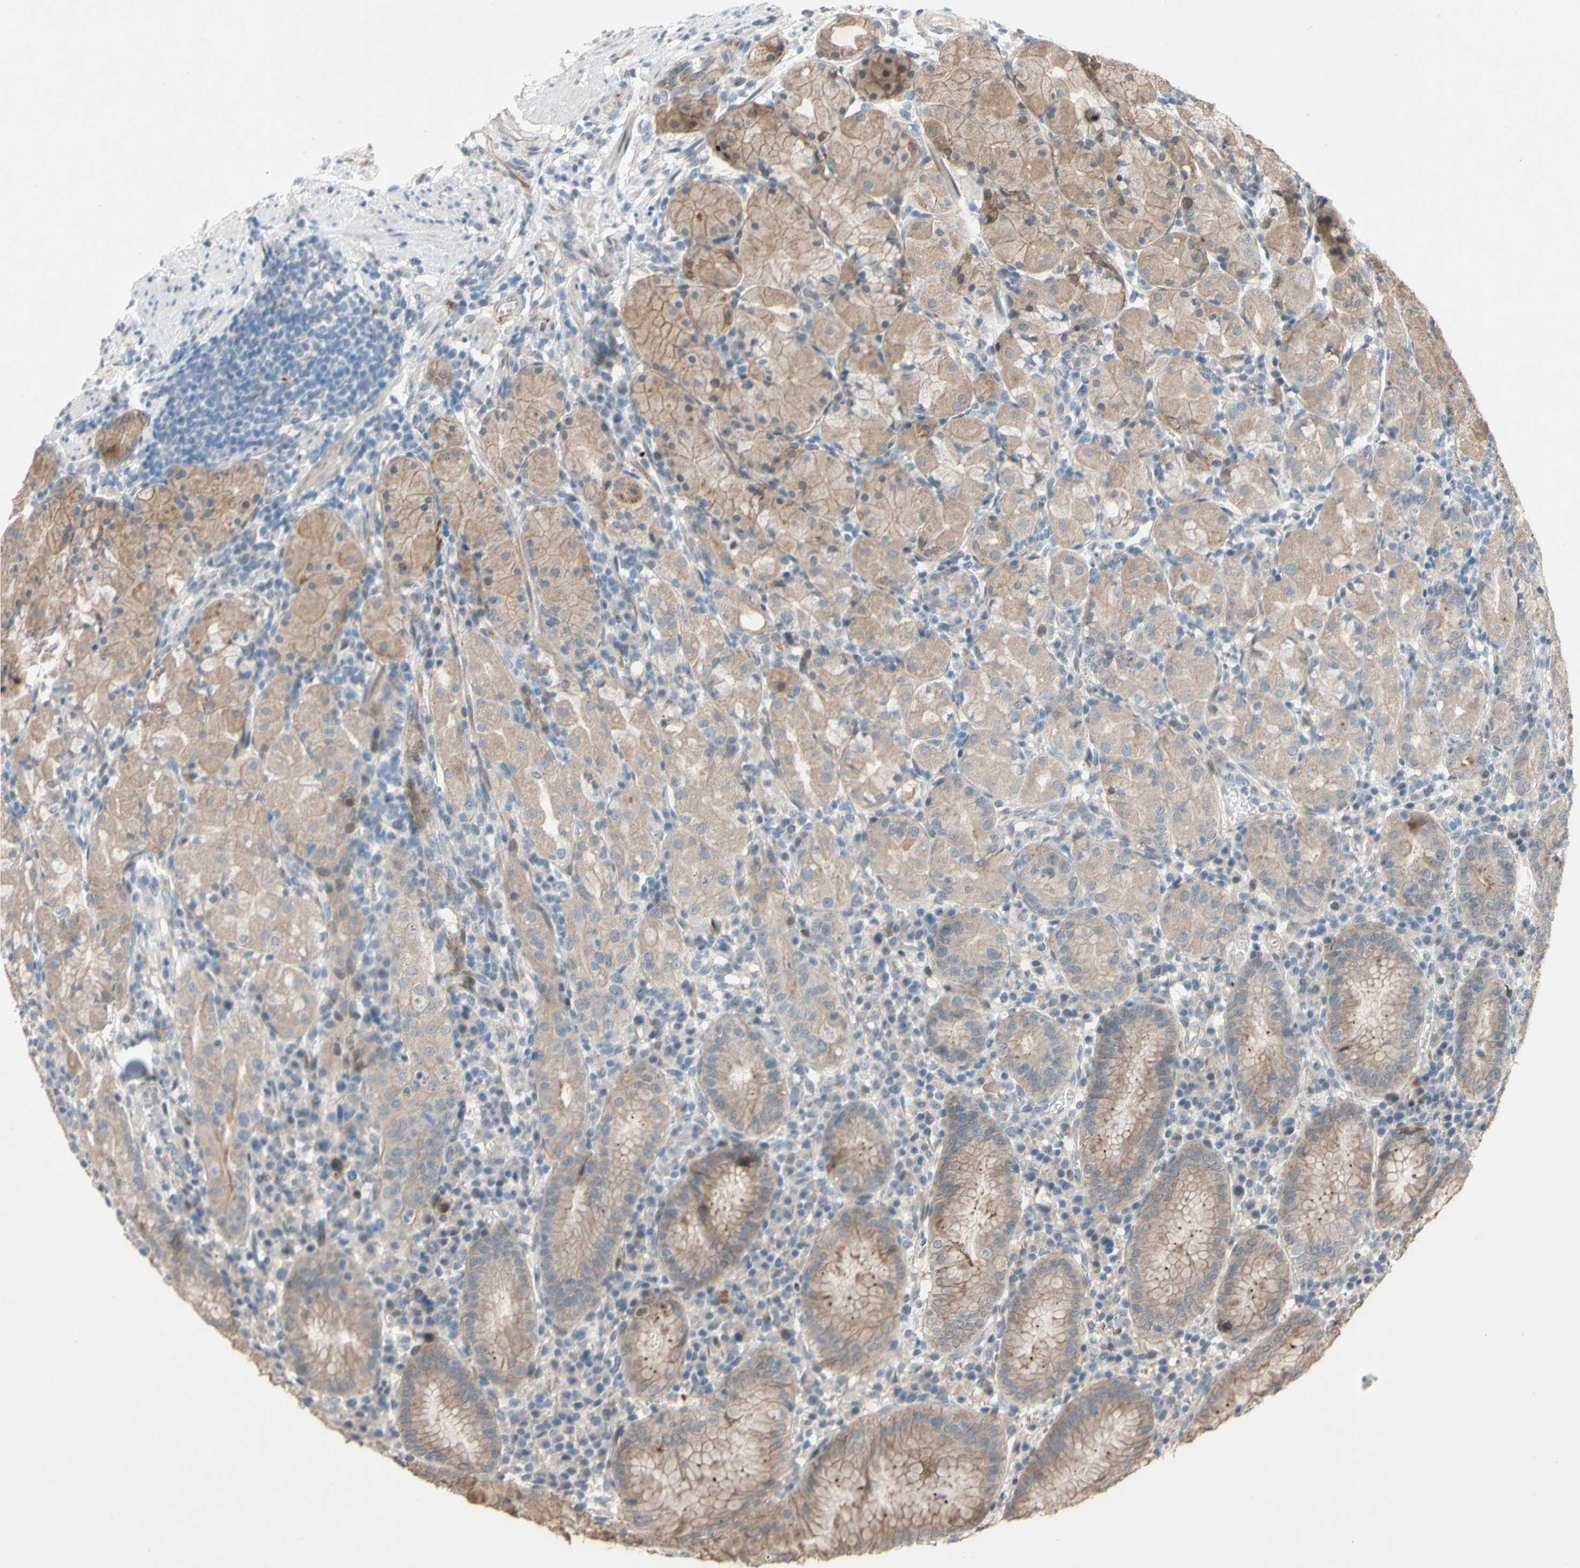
{"staining": {"intensity": "moderate", "quantity": ">75%", "location": "cytoplasmic/membranous"}, "tissue": "stomach", "cell_type": "Glandular cells", "image_type": "normal", "snomed": [{"axis": "morphology", "description": "Normal tissue, NOS"}, {"axis": "topography", "description": "Stomach"}, {"axis": "topography", "description": "Stomach, lower"}], "caption": "Stomach stained with DAB IHC demonstrates medium levels of moderate cytoplasmic/membranous expression in approximately >75% of glandular cells. (IHC, brightfield microscopy, high magnification).", "gene": "CDCP1", "patient": {"sex": "female", "age": 75}}